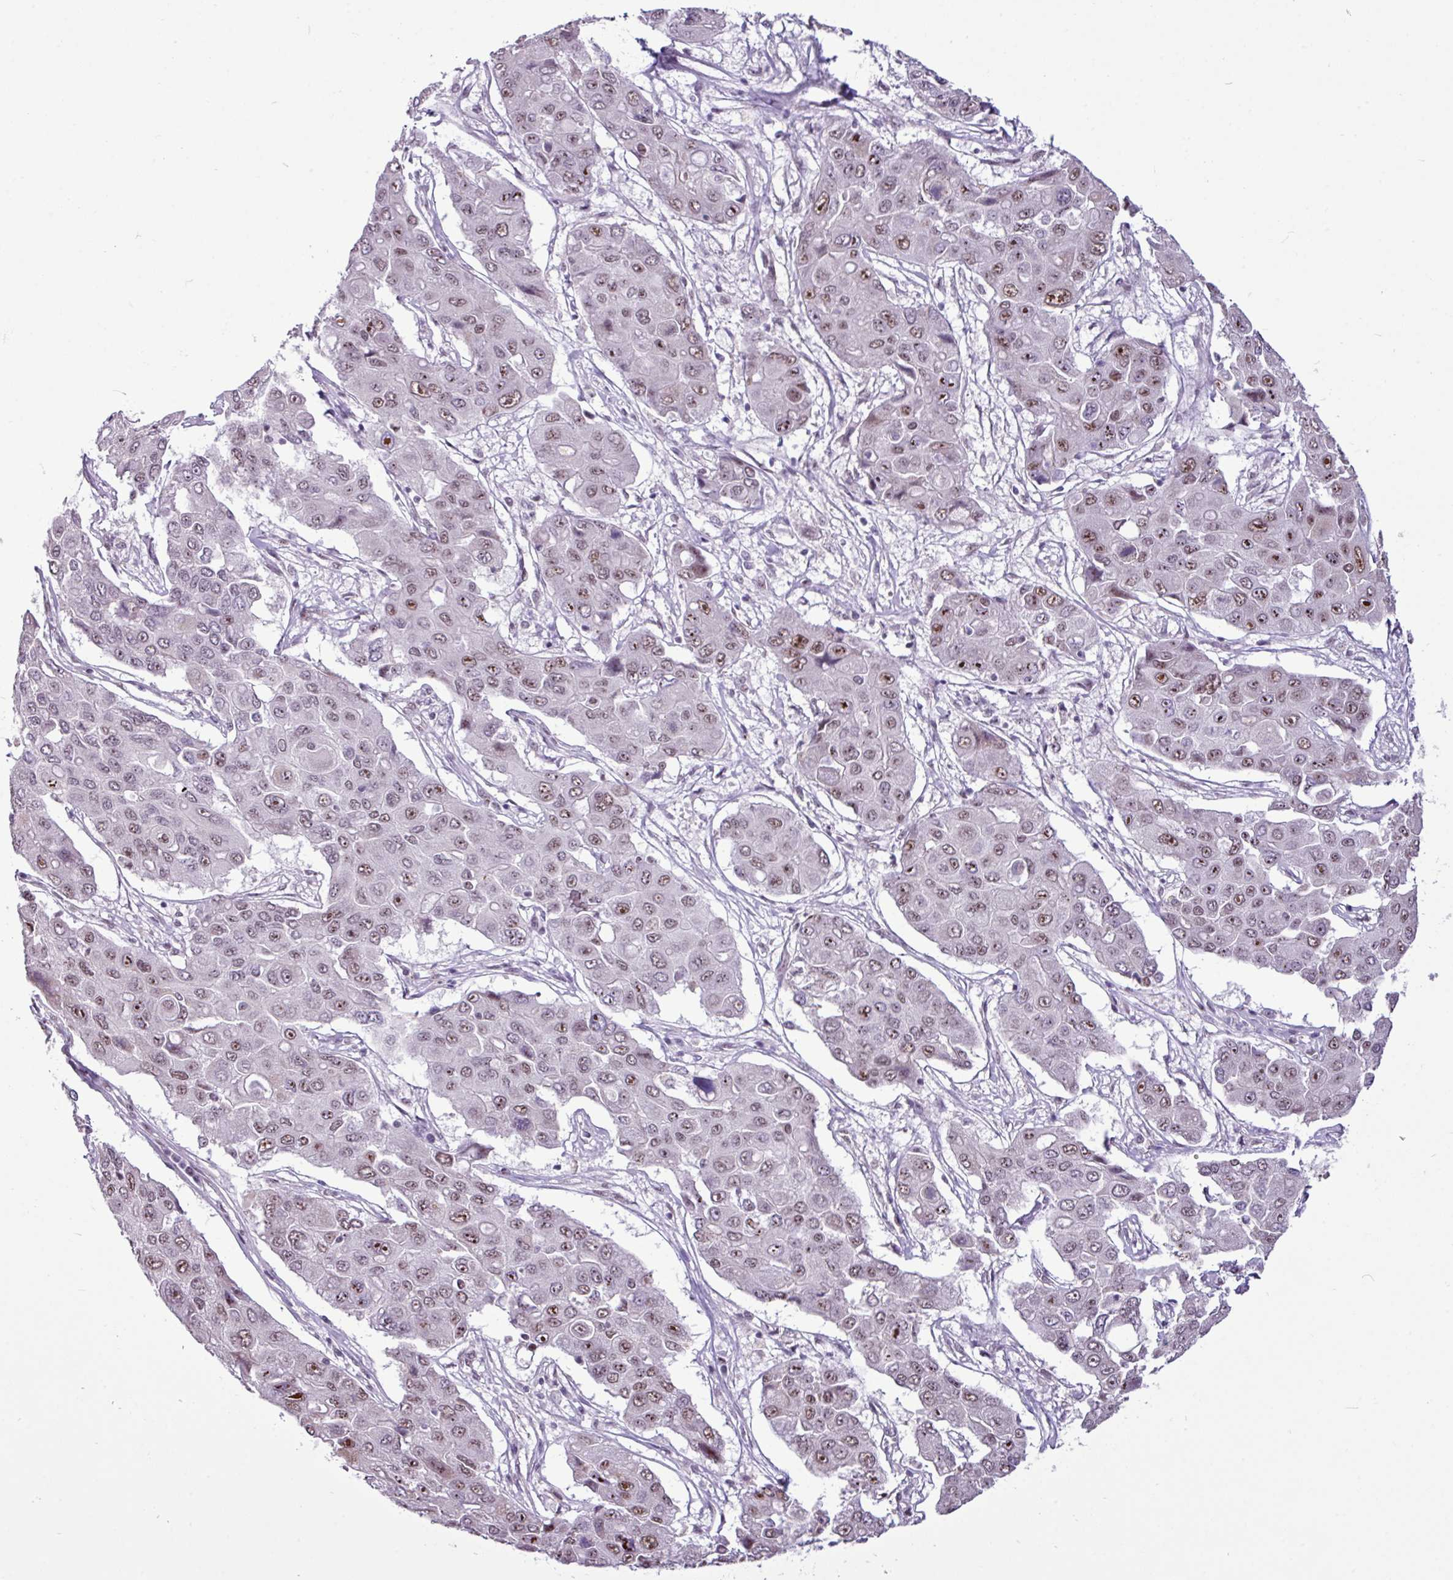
{"staining": {"intensity": "moderate", "quantity": ">75%", "location": "nuclear"}, "tissue": "liver cancer", "cell_type": "Tumor cells", "image_type": "cancer", "snomed": [{"axis": "morphology", "description": "Cholangiocarcinoma"}, {"axis": "topography", "description": "Liver"}], "caption": "Brown immunohistochemical staining in liver cancer (cholangiocarcinoma) reveals moderate nuclear positivity in approximately >75% of tumor cells.", "gene": "UTP18", "patient": {"sex": "male", "age": 67}}